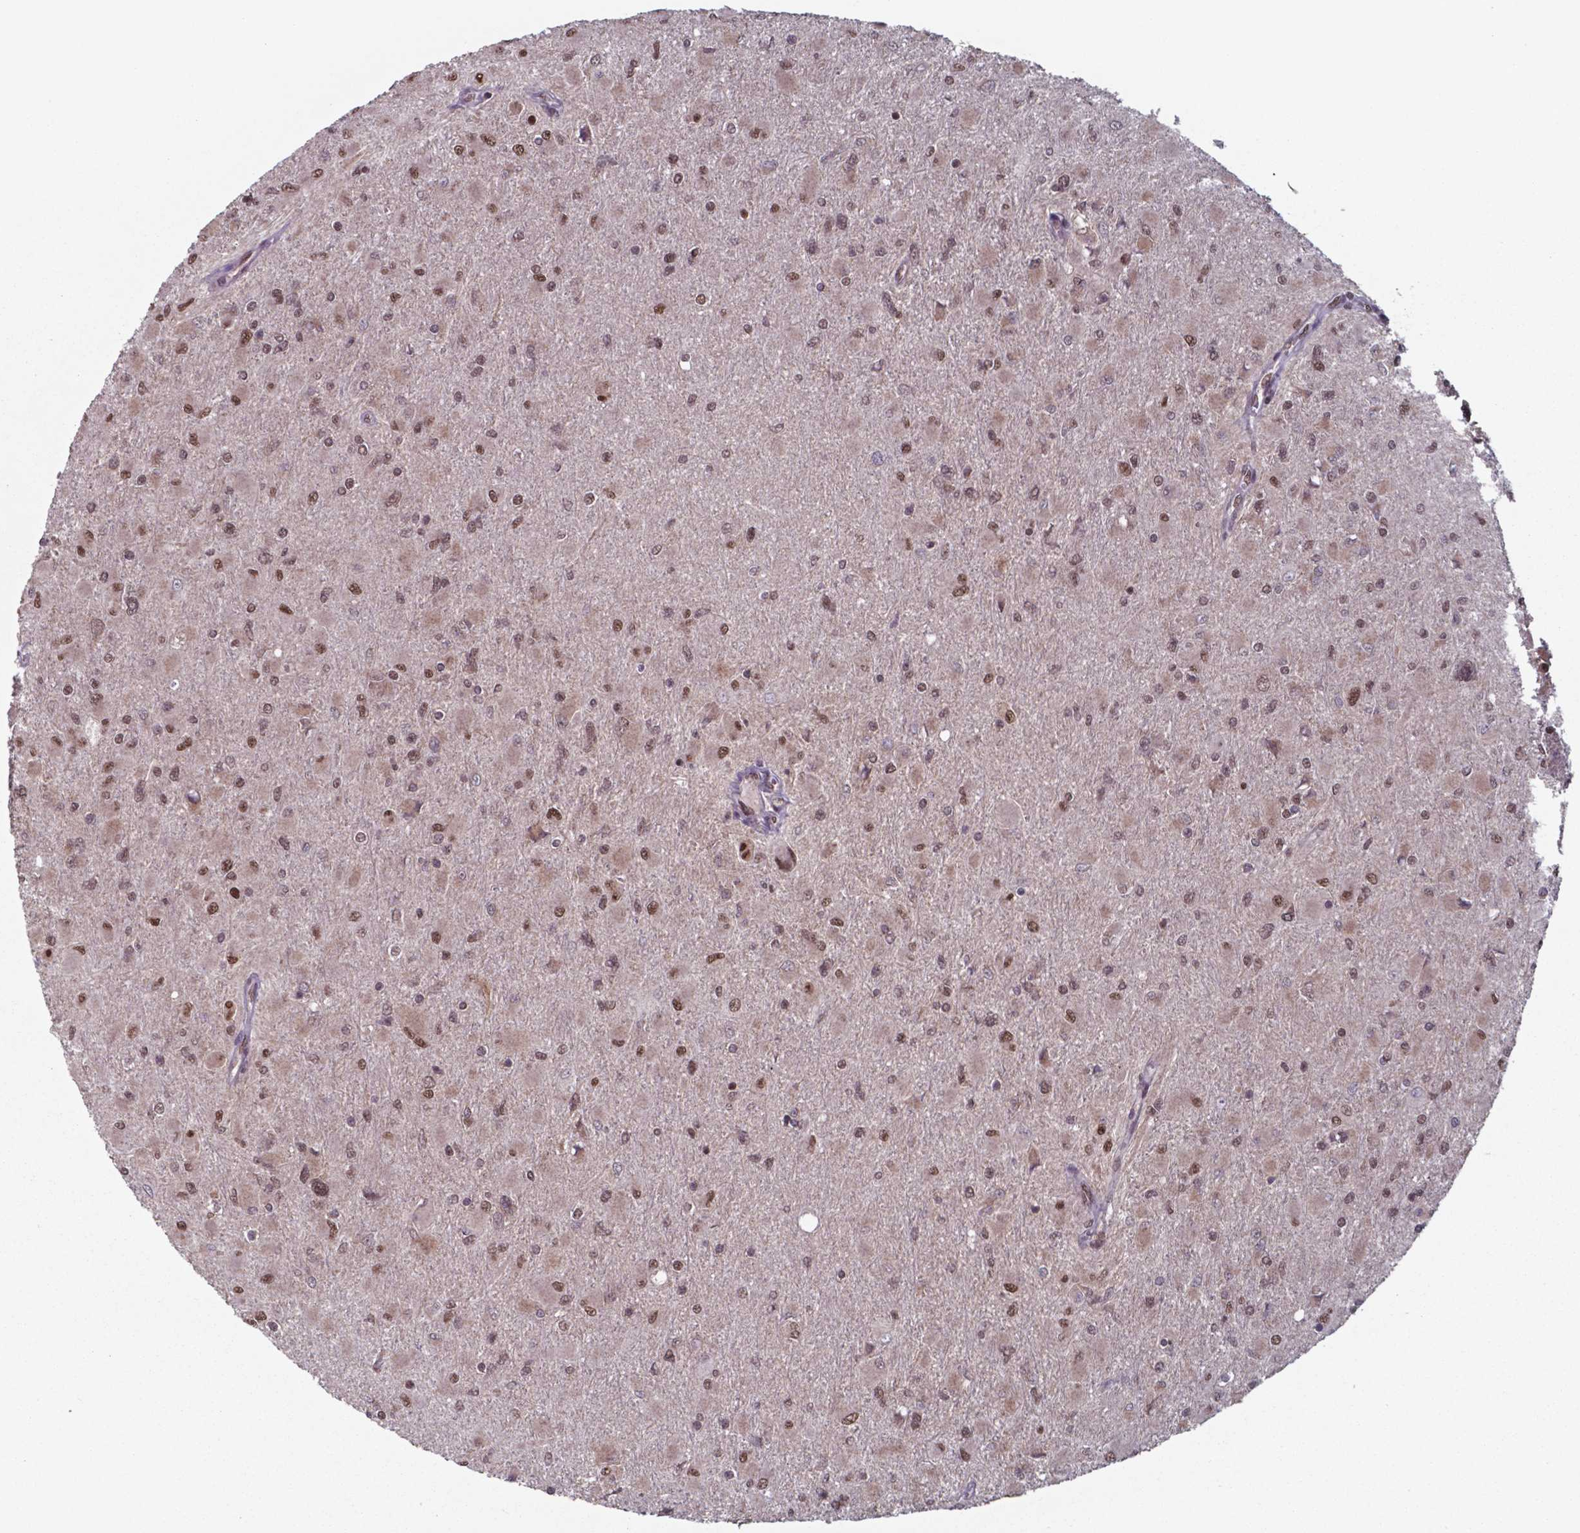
{"staining": {"intensity": "moderate", "quantity": ">75%", "location": "nuclear"}, "tissue": "glioma", "cell_type": "Tumor cells", "image_type": "cancer", "snomed": [{"axis": "morphology", "description": "Glioma, malignant, High grade"}, {"axis": "topography", "description": "Cerebral cortex"}], "caption": "IHC histopathology image of neoplastic tissue: human glioma stained using IHC reveals medium levels of moderate protein expression localized specifically in the nuclear of tumor cells, appearing as a nuclear brown color.", "gene": "UBA1", "patient": {"sex": "female", "age": 36}}